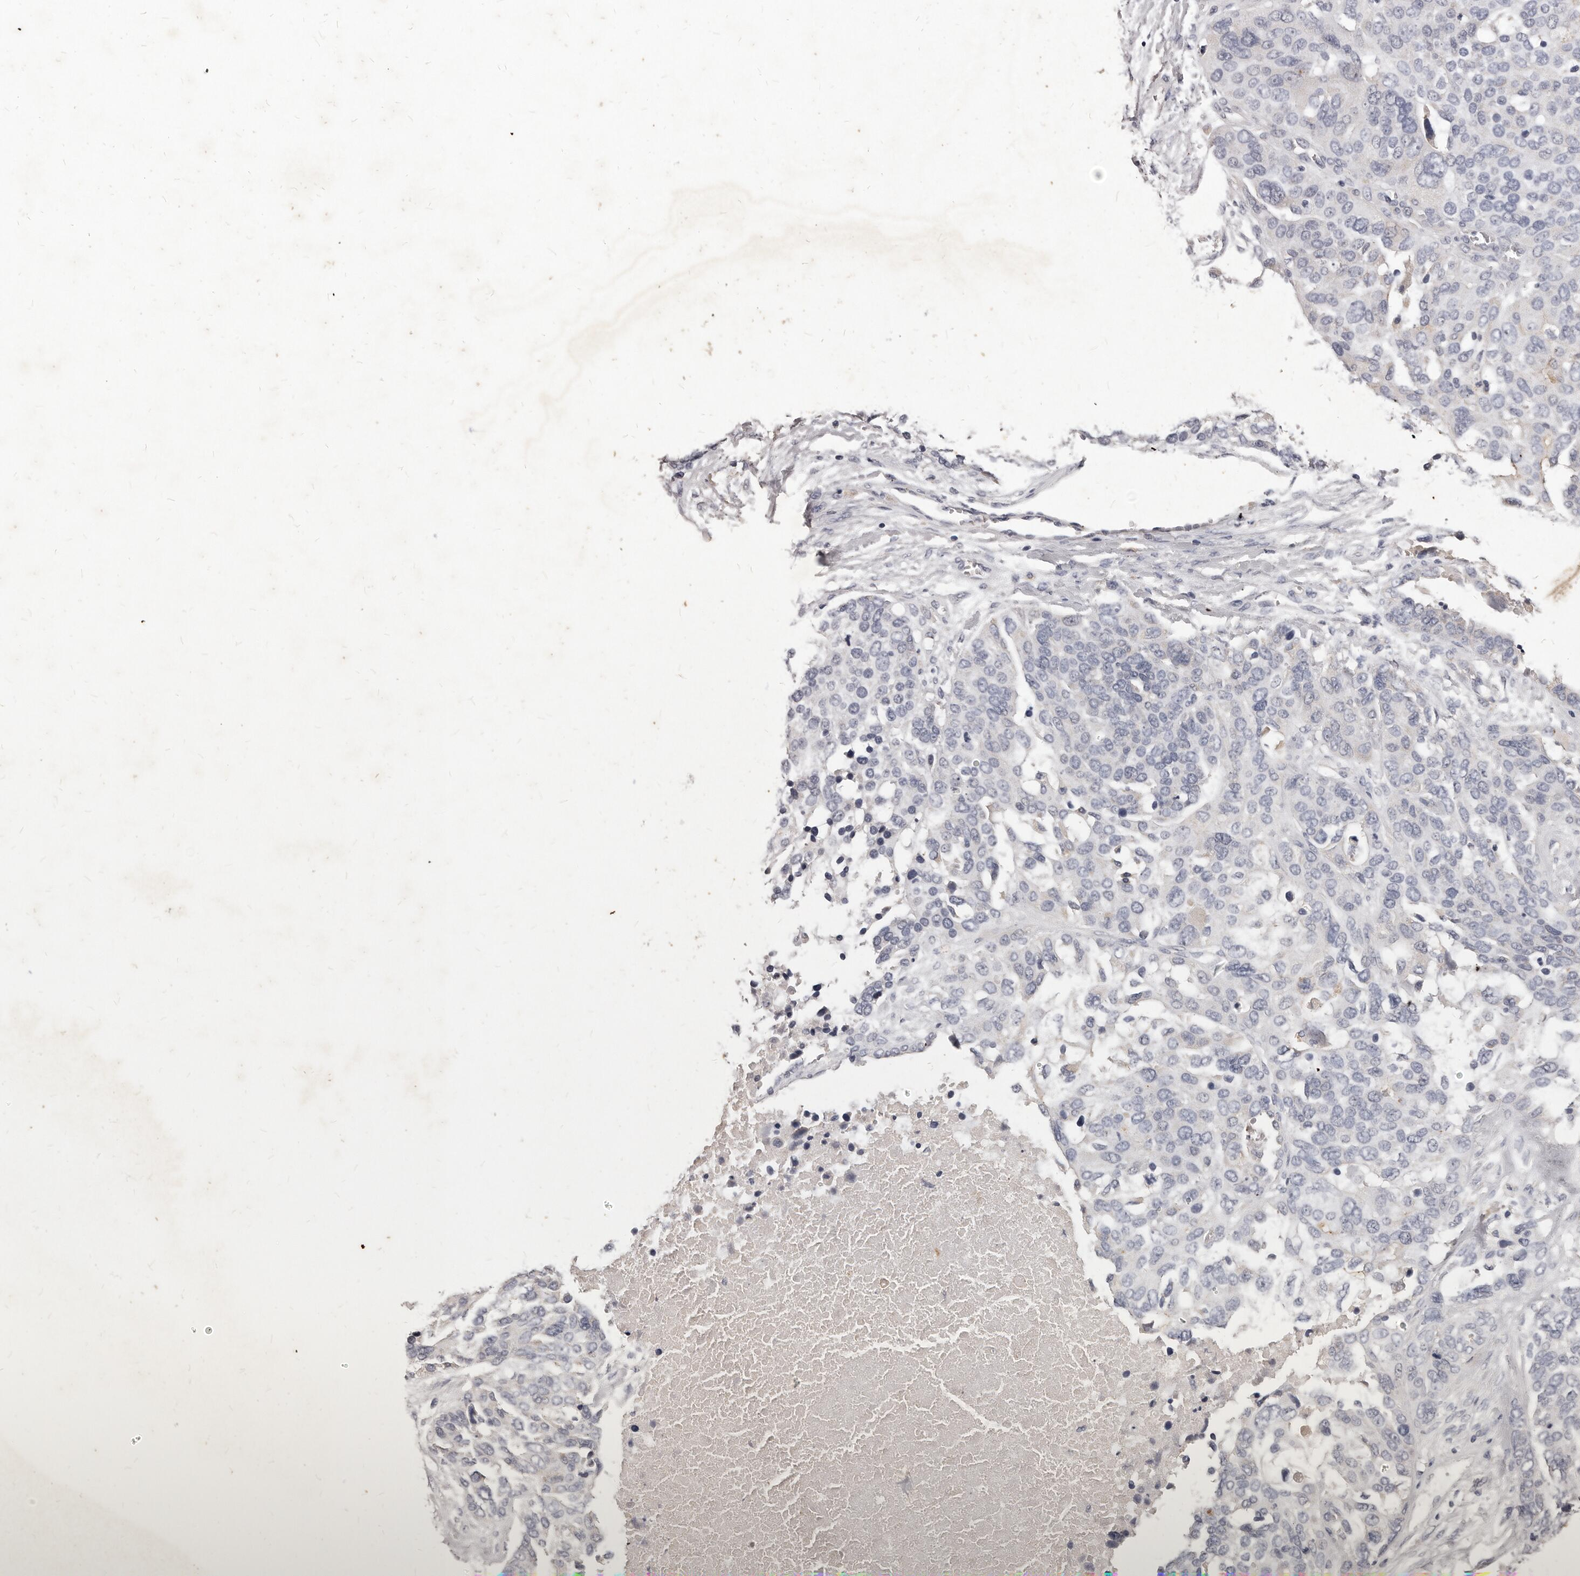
{"staining": {"intensity": "negative", "quantity": "none", "location": "none"}, "tissue": "ovarian cancer", "cell_type": "Tumor cells", "image_type": "cancer", "snomed": [{"axis": "morphology", "description": "Cystadenocarcinoma, serous, NOS"}, {"axis": "topography", "description": "Ovary"}], "caption": "The micrograph demonstrates no staining of tumor cells in ovarian cancer.", "gene": "GPRC5C", "patient": {"sex": "female", "age": 44}}